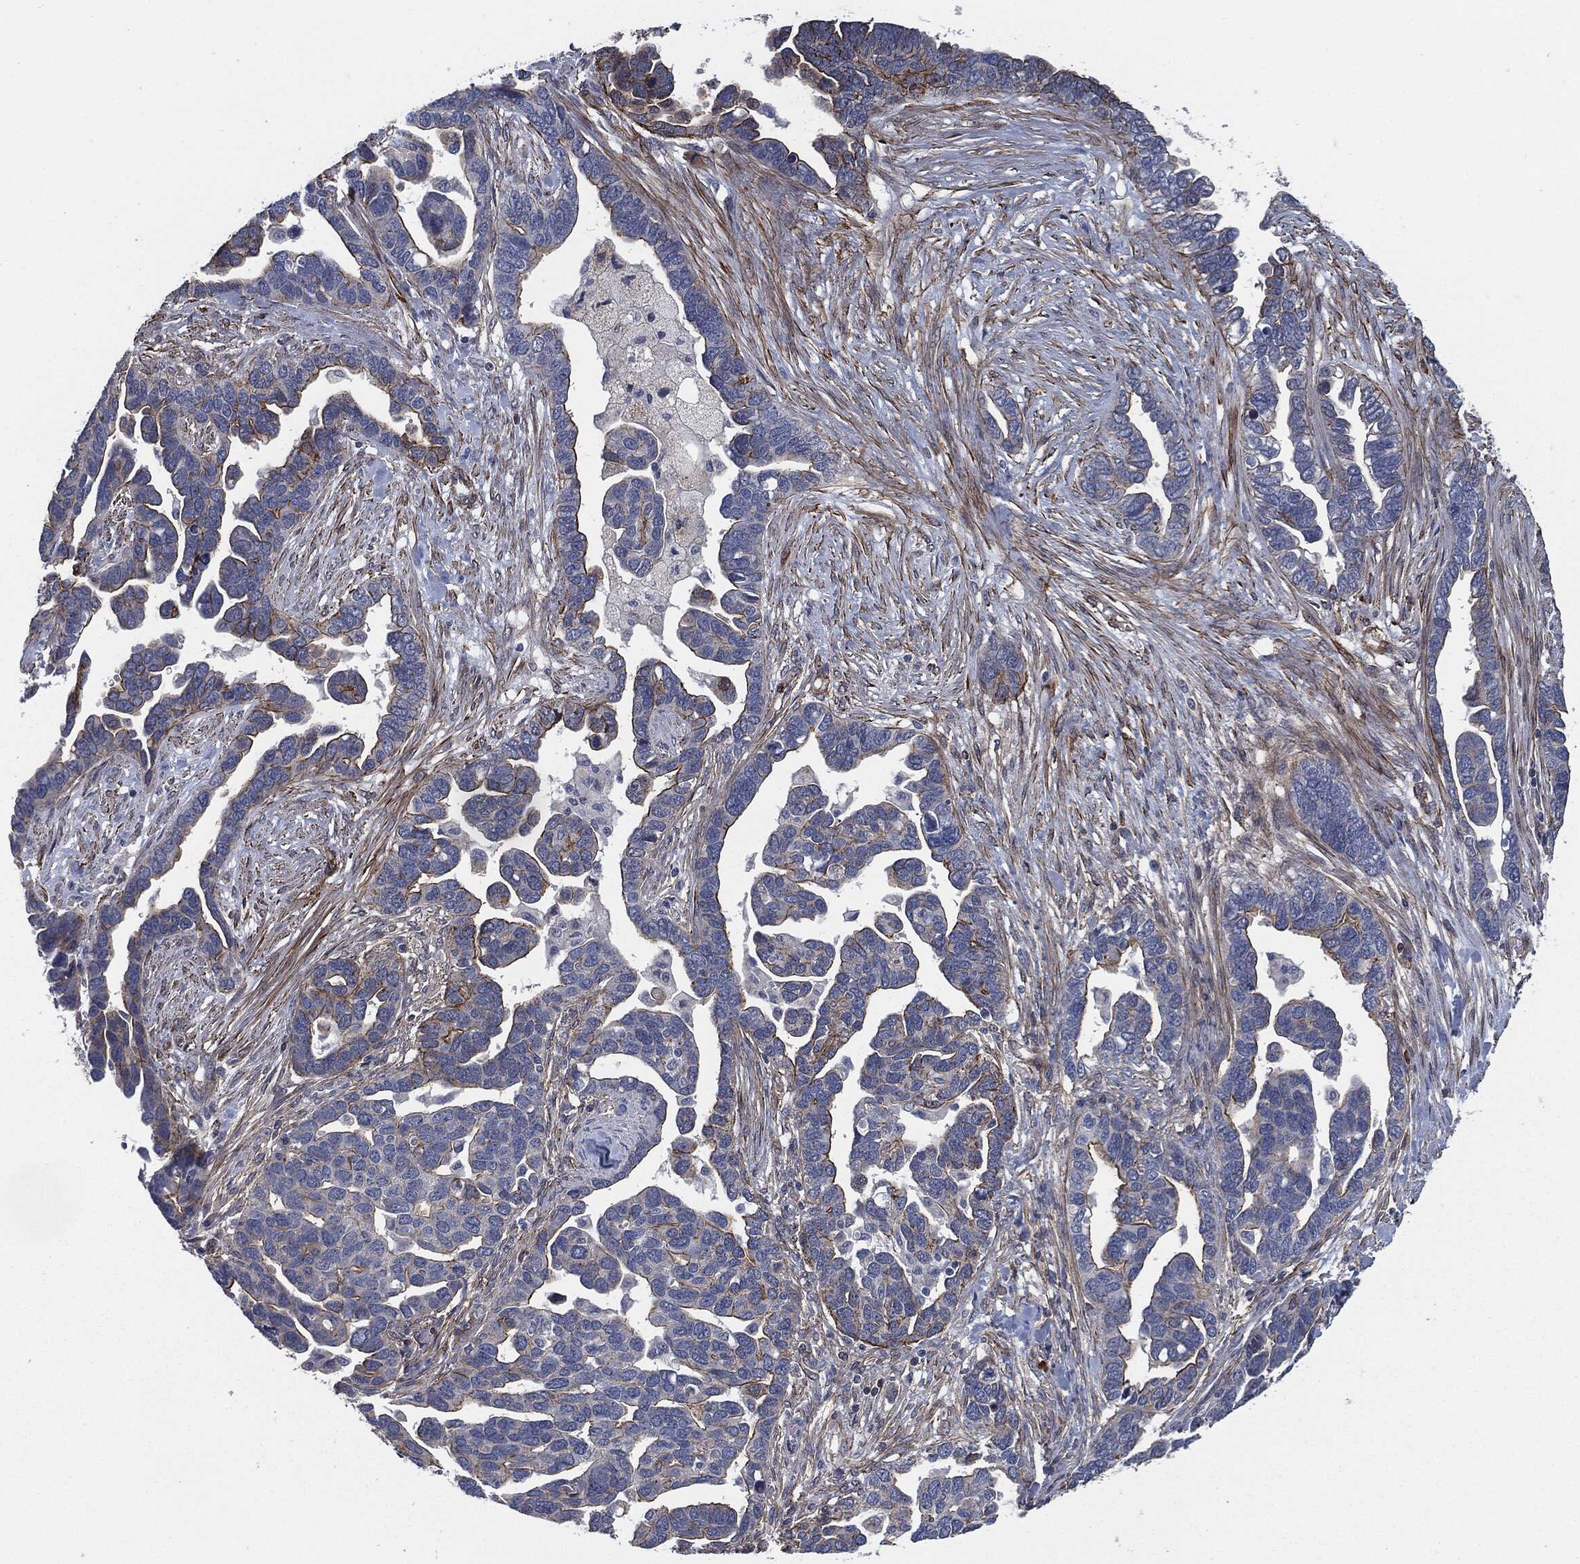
{"staining": {"intensity": "strong", "quantity": "<25%", "location": "cytoplasmic/membranous"}, "tissue": "ovarian cancer", "cell_type": "Tumor cells", "image_type": "cancer", "snomed": [{"axis": "morphology", "description": "Cystadenocarcinoma, serous, NOS"}, {"axis": "topography", "description": "Ovary"}], "caption": "A histopathology image of ovarian serous cystadenocarcinoma stained for a protein shows strong cytoplasmic/membranous brown staining in tumor cells.", "gene": "SVIL", "patient": {"sex": "female", "age": 54}}